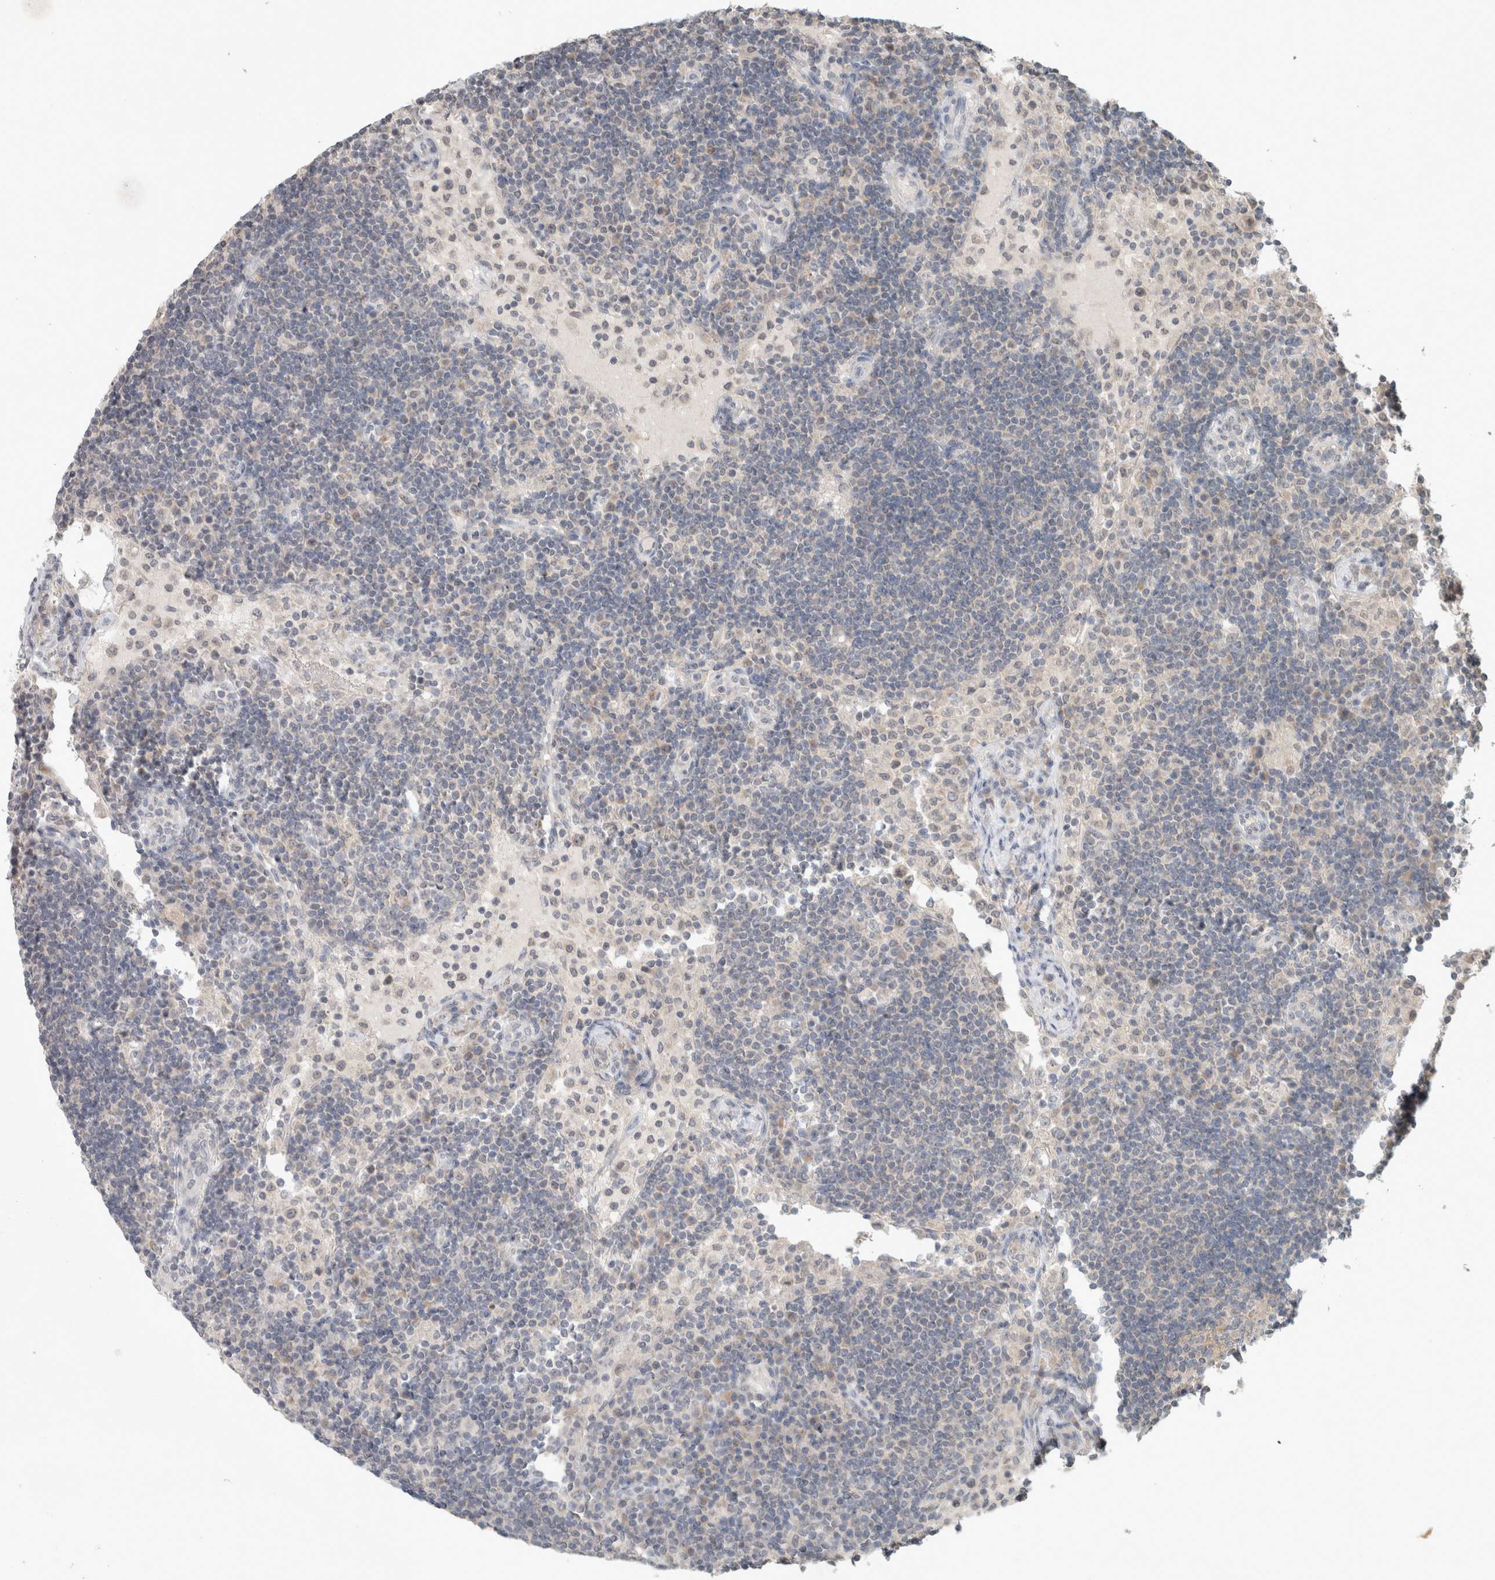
{"staining": {"intensity": "weak", "quantity": "<25%", "location": "cytoplasmic/membranous"}, "tissue": "lymph node", "cell_type": "Germinal center cells", "image_type": "normal", "snomed": [{"axis": "morphology", "description": "Normal tissue, NOS"}, {"axis": "topography", "description": "Lymph node"}], "caption": "This is an immunohistochemistry micrograph of normal lymph node. There is no positivity in germinal center cells.", "gene": "TRIT1", "patient": {"sex": "female", "age": 53}}